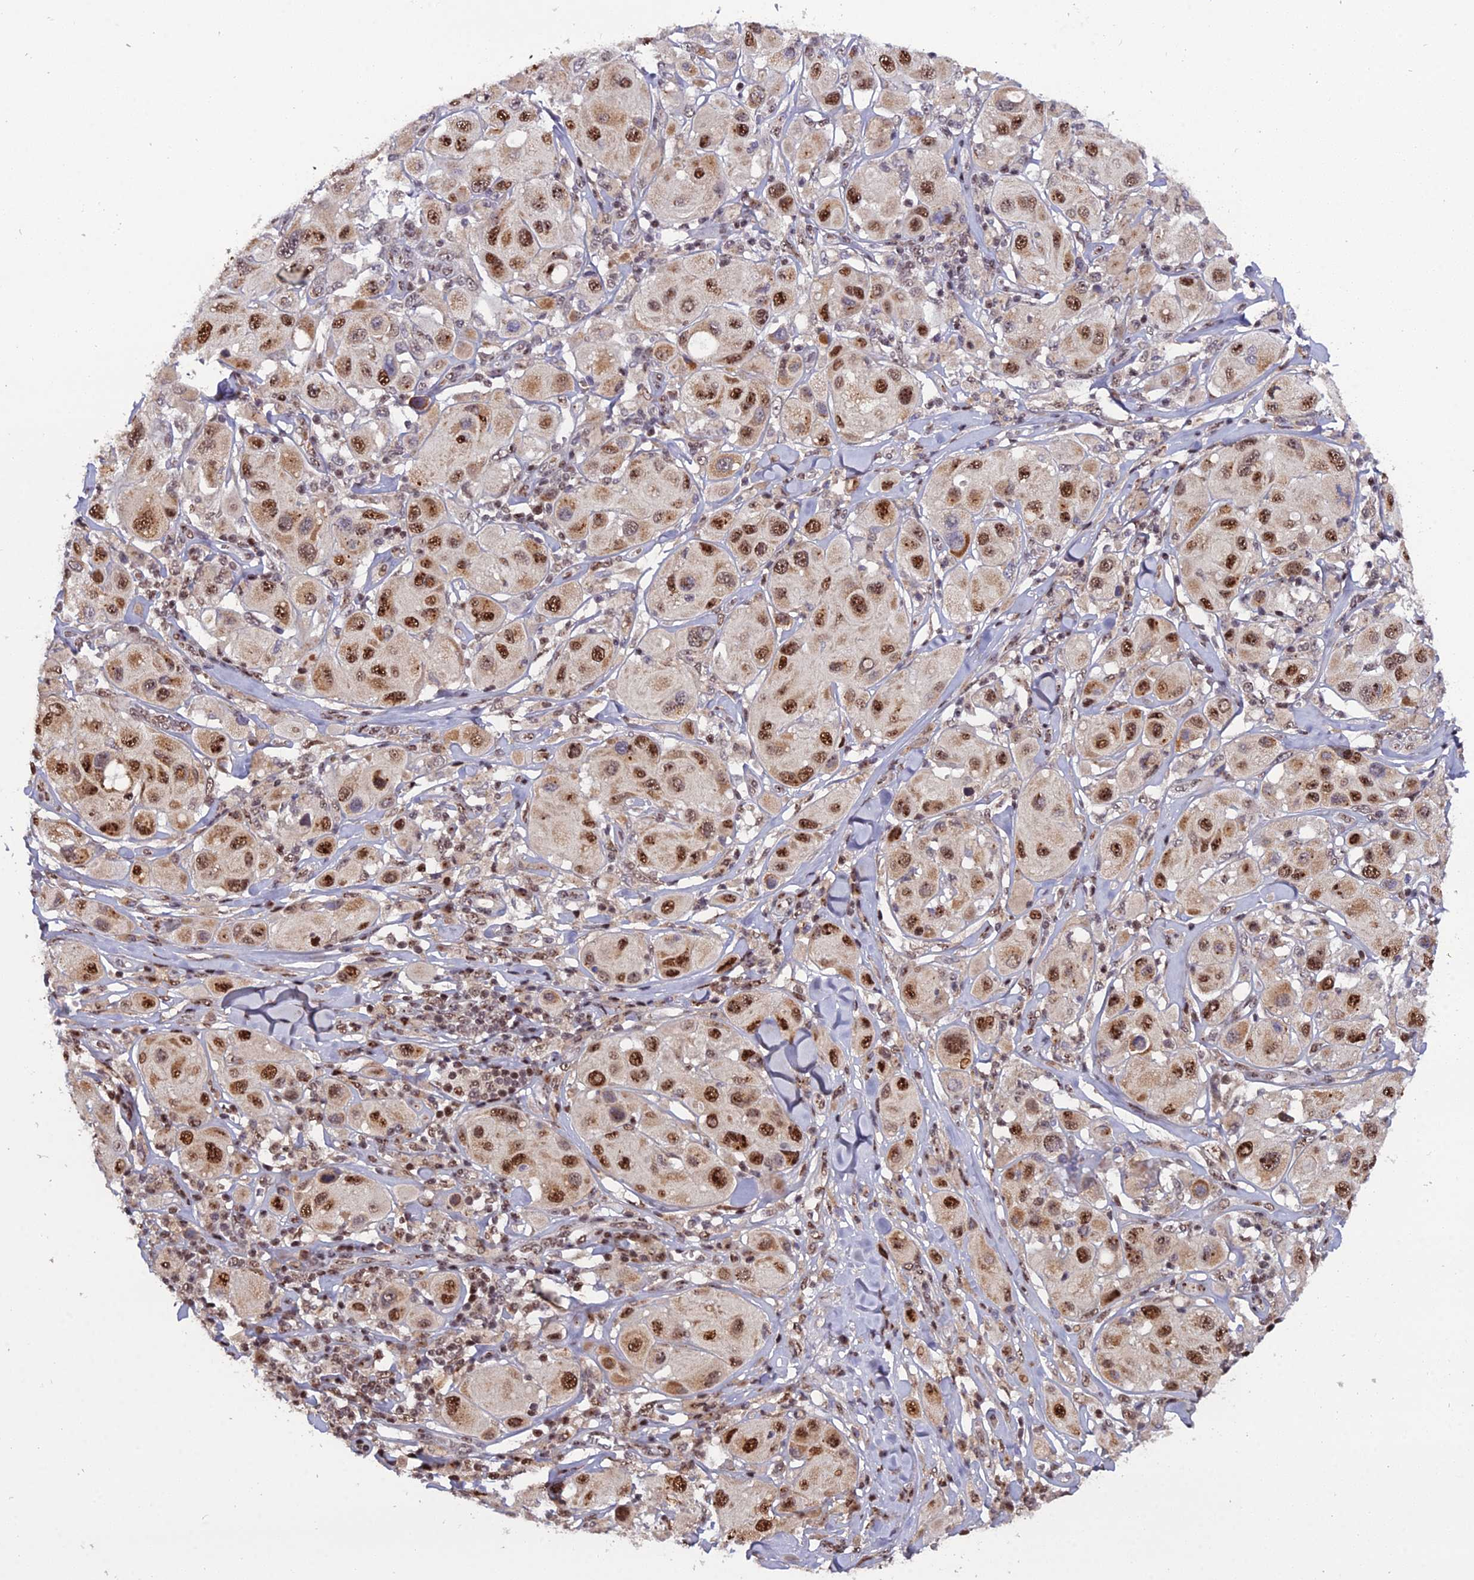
{"staining": {"intensity": "strong", "quantity": ">75%", "location": "nuclear"}, "tissue": "melanoma", "cell_type": "Tumor cells", "image_type": "cancer", "snomed": [{"axis": "morphology", "description": "Malignant melanoma, Metastatic site"}, {"axis": "topography", "description": "Skin"}], "caption": "Immunohistochemistry micrograph of human malignant melanoma (metastatic site) stained for a protein (brown), which shows high levels of strong nuclear expression in about >75% of tumor cells.", "gene": "ARL2", "patient": {"sex": "male", "age": 41}}